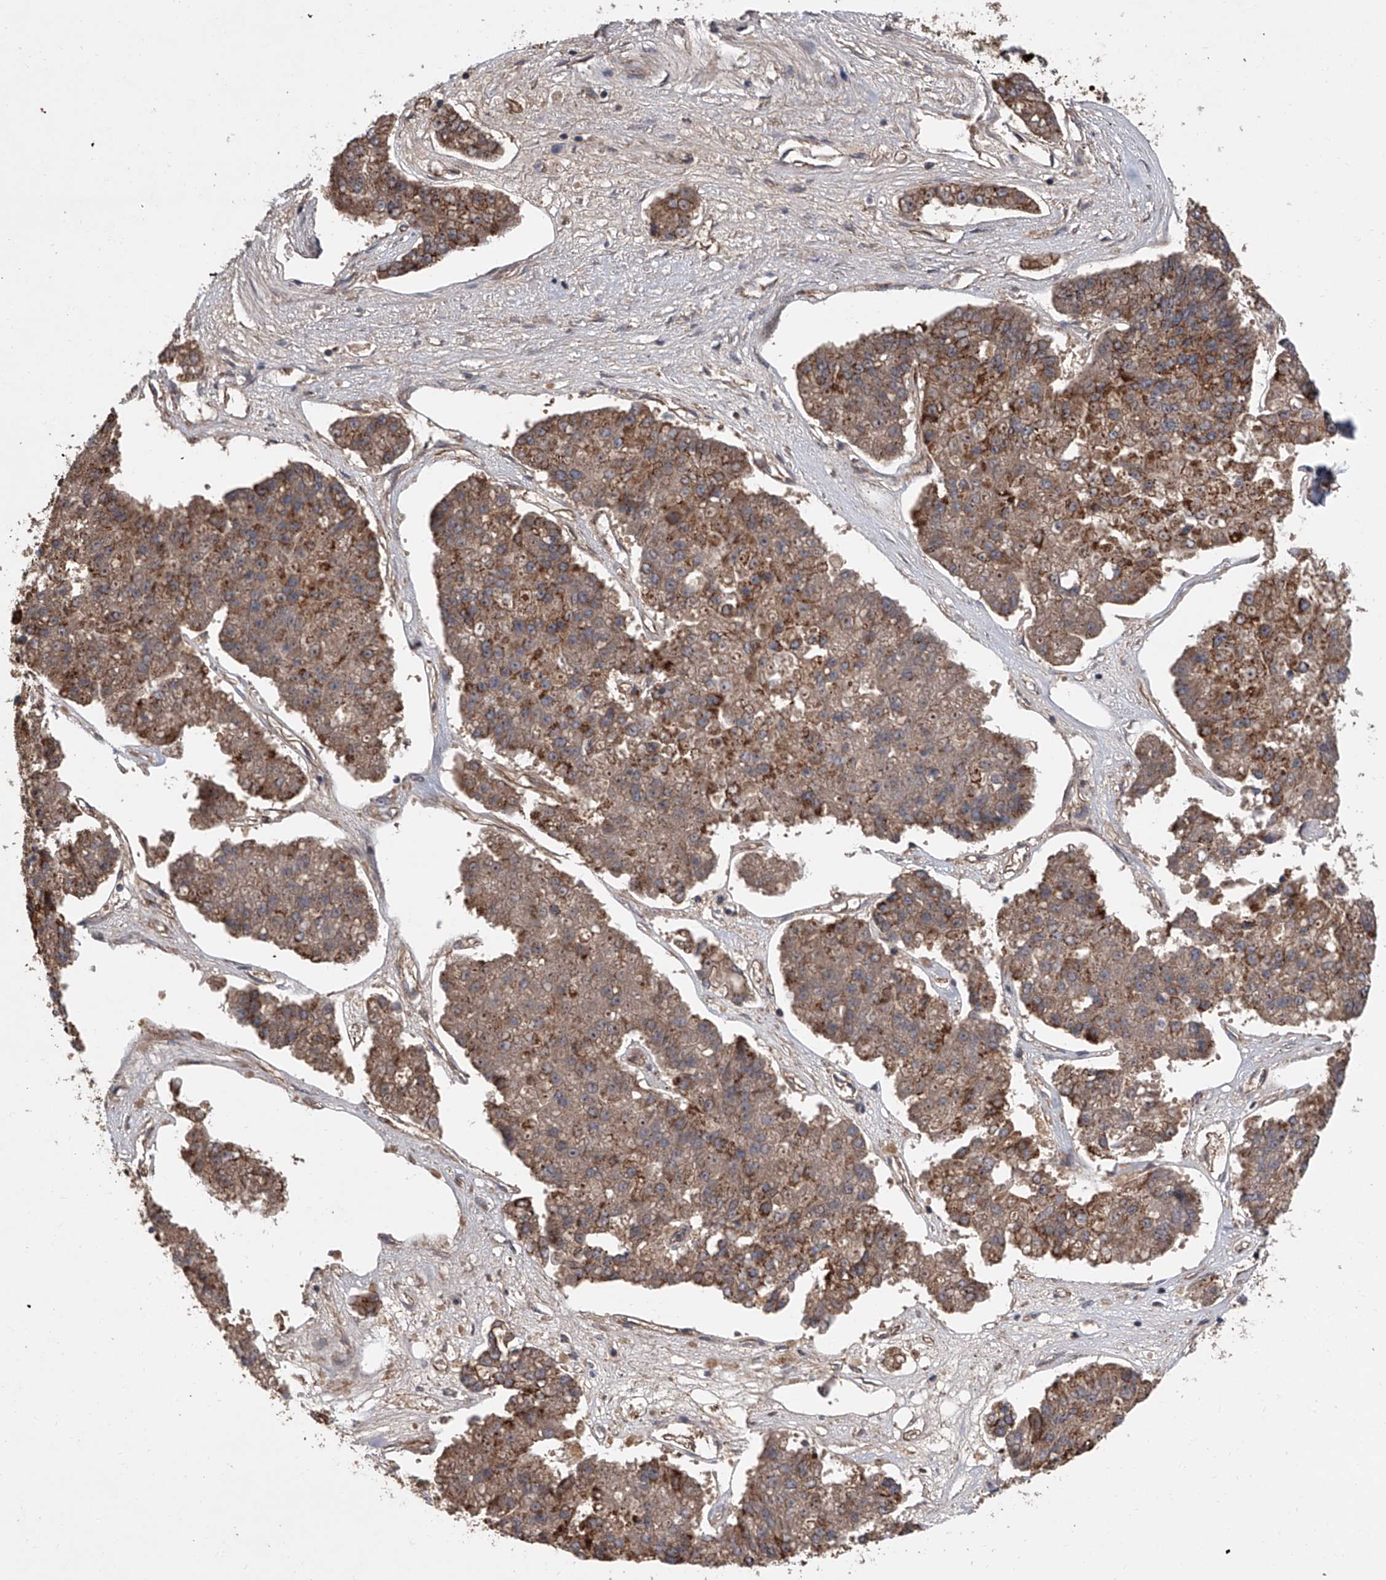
{"staining": {"intensity": "moderate", "quantity": ">75%", "location": "cytoplasmic/membranous"}, "tissue": "pancreatic cancer", "cell_type": "Tumor cells", "image_type": "cancer", "snomed": [{"axis": "morphology", "description": "Adenocarcinoma, NOS"}, {"axis": "topography", "description": "Pancreas"}], "caption": "A brown stain highlights moderate cytoplasmic/membranous positivity of a protein in pancreatic cancer tumor cells.", "gene": "USP47", "patient": {"sex": "male", "age": 50}}